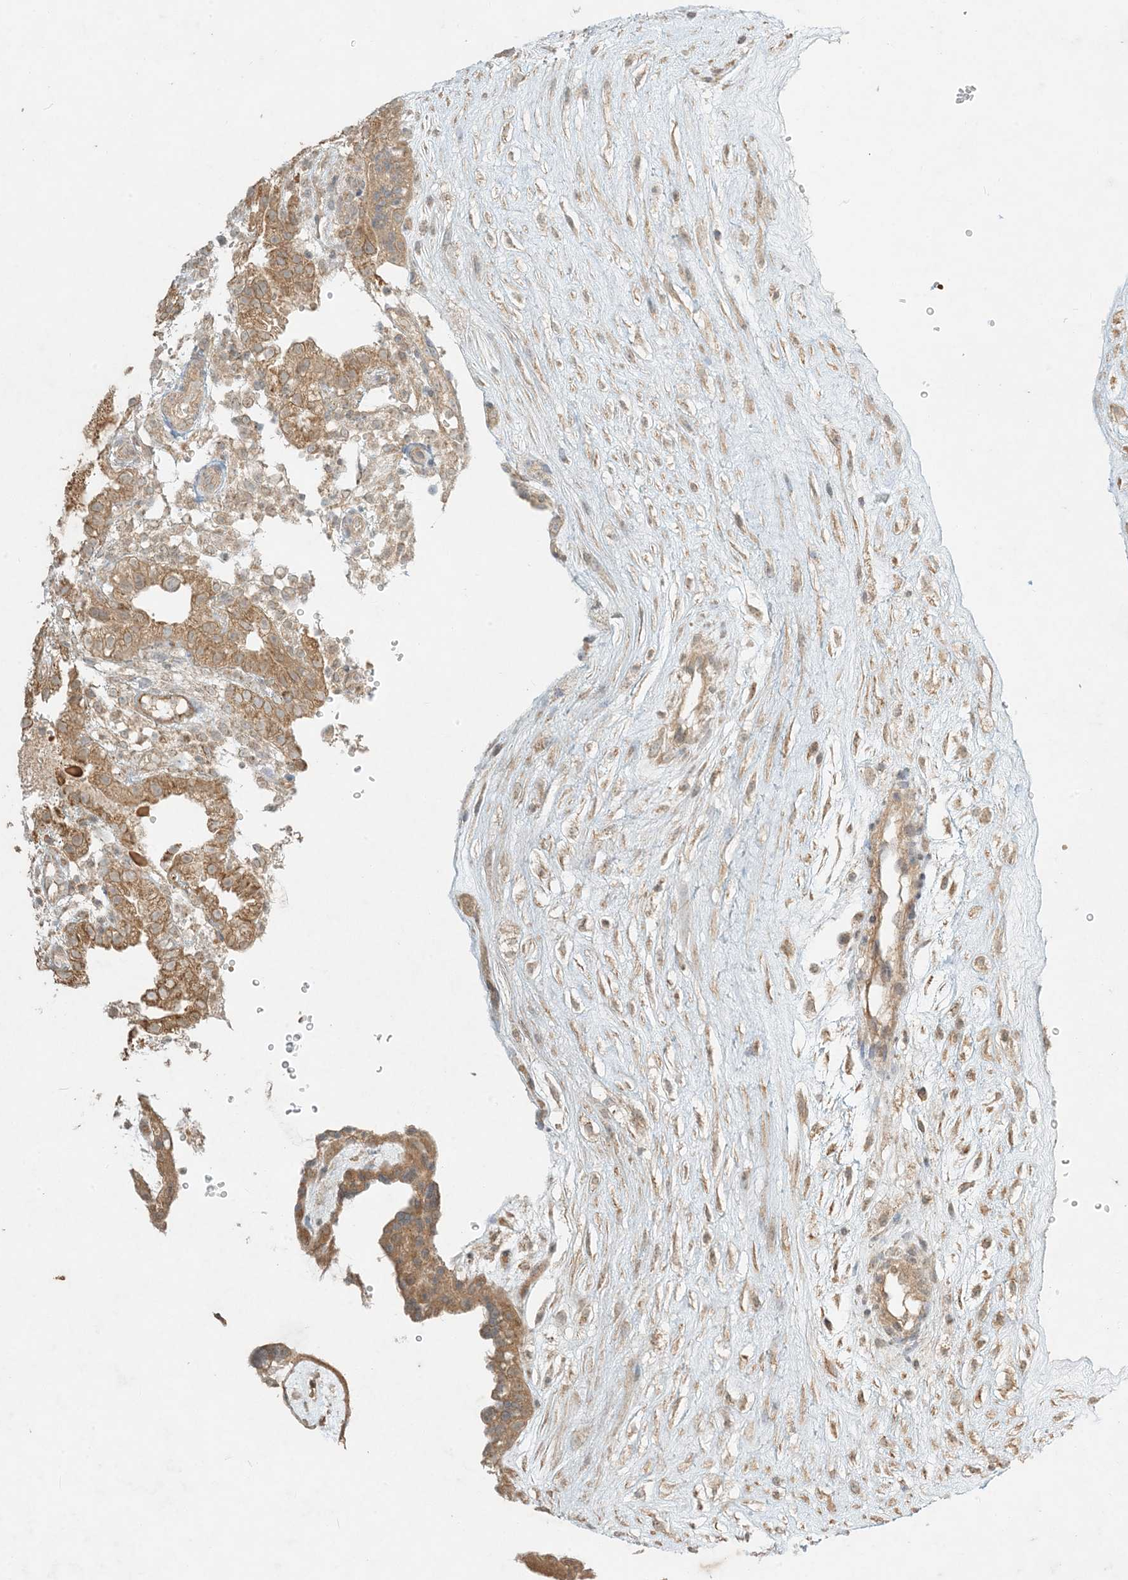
{"staining": {"intensity": "moderate", "quantity": ">75%", "location": "cytoplasmic/membranous"}, "tissue": "placenta", "cell_type": "Decidual cells", "image_type": "normal", "snomed": [{"axis": "morphology", "description": "Normal tissue, NOS"}, {"axis": "topography", "description": "Placenta"}], "caption": "An image showing moderate cytoplasmic/membranous expression in approximately >75% of decidual cells in benign placenta, as visualized by brown immunohistochemical staining.", "gene": "MCOLN1", "patient": {"sex": "female", "age": 18}}